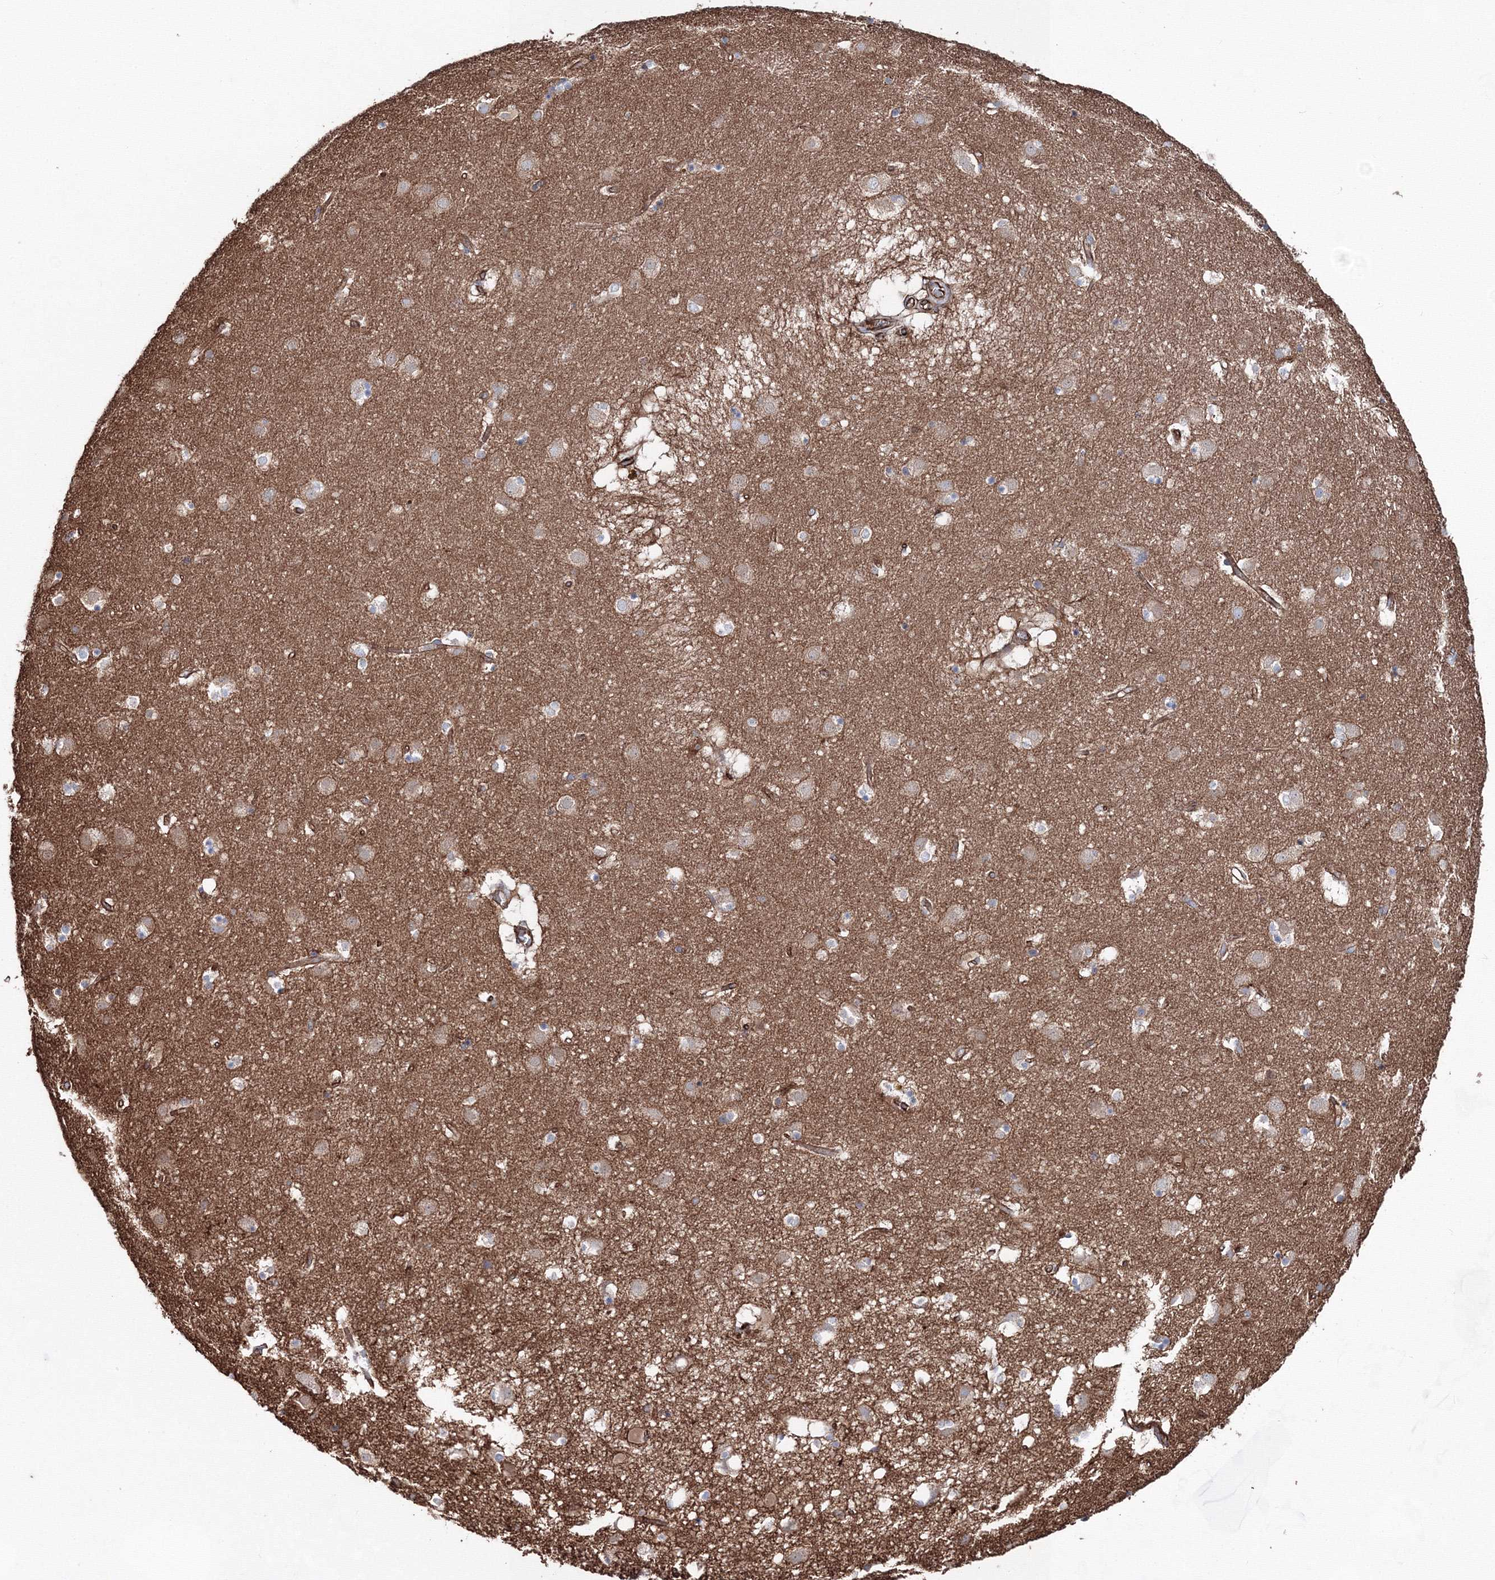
{"staining": {"intensity": "weak", "quantity": "<25%", "location": "cytoplasmic/membranous"}, "tissue": "caudate", "cell_type": "Glial cells", "image_type": "normal", "snomed": [{"axis": "morphology", "description": "Normal tissue, NOS"}, {"axis": "topography", "description": "Lateral ventricle wall"}], "caption": "Human caudate stained for a protein using IHC displays no expression in glial cells.", "gene": "ANKRD37", "patient": {"sex": "male", "age": 70}}